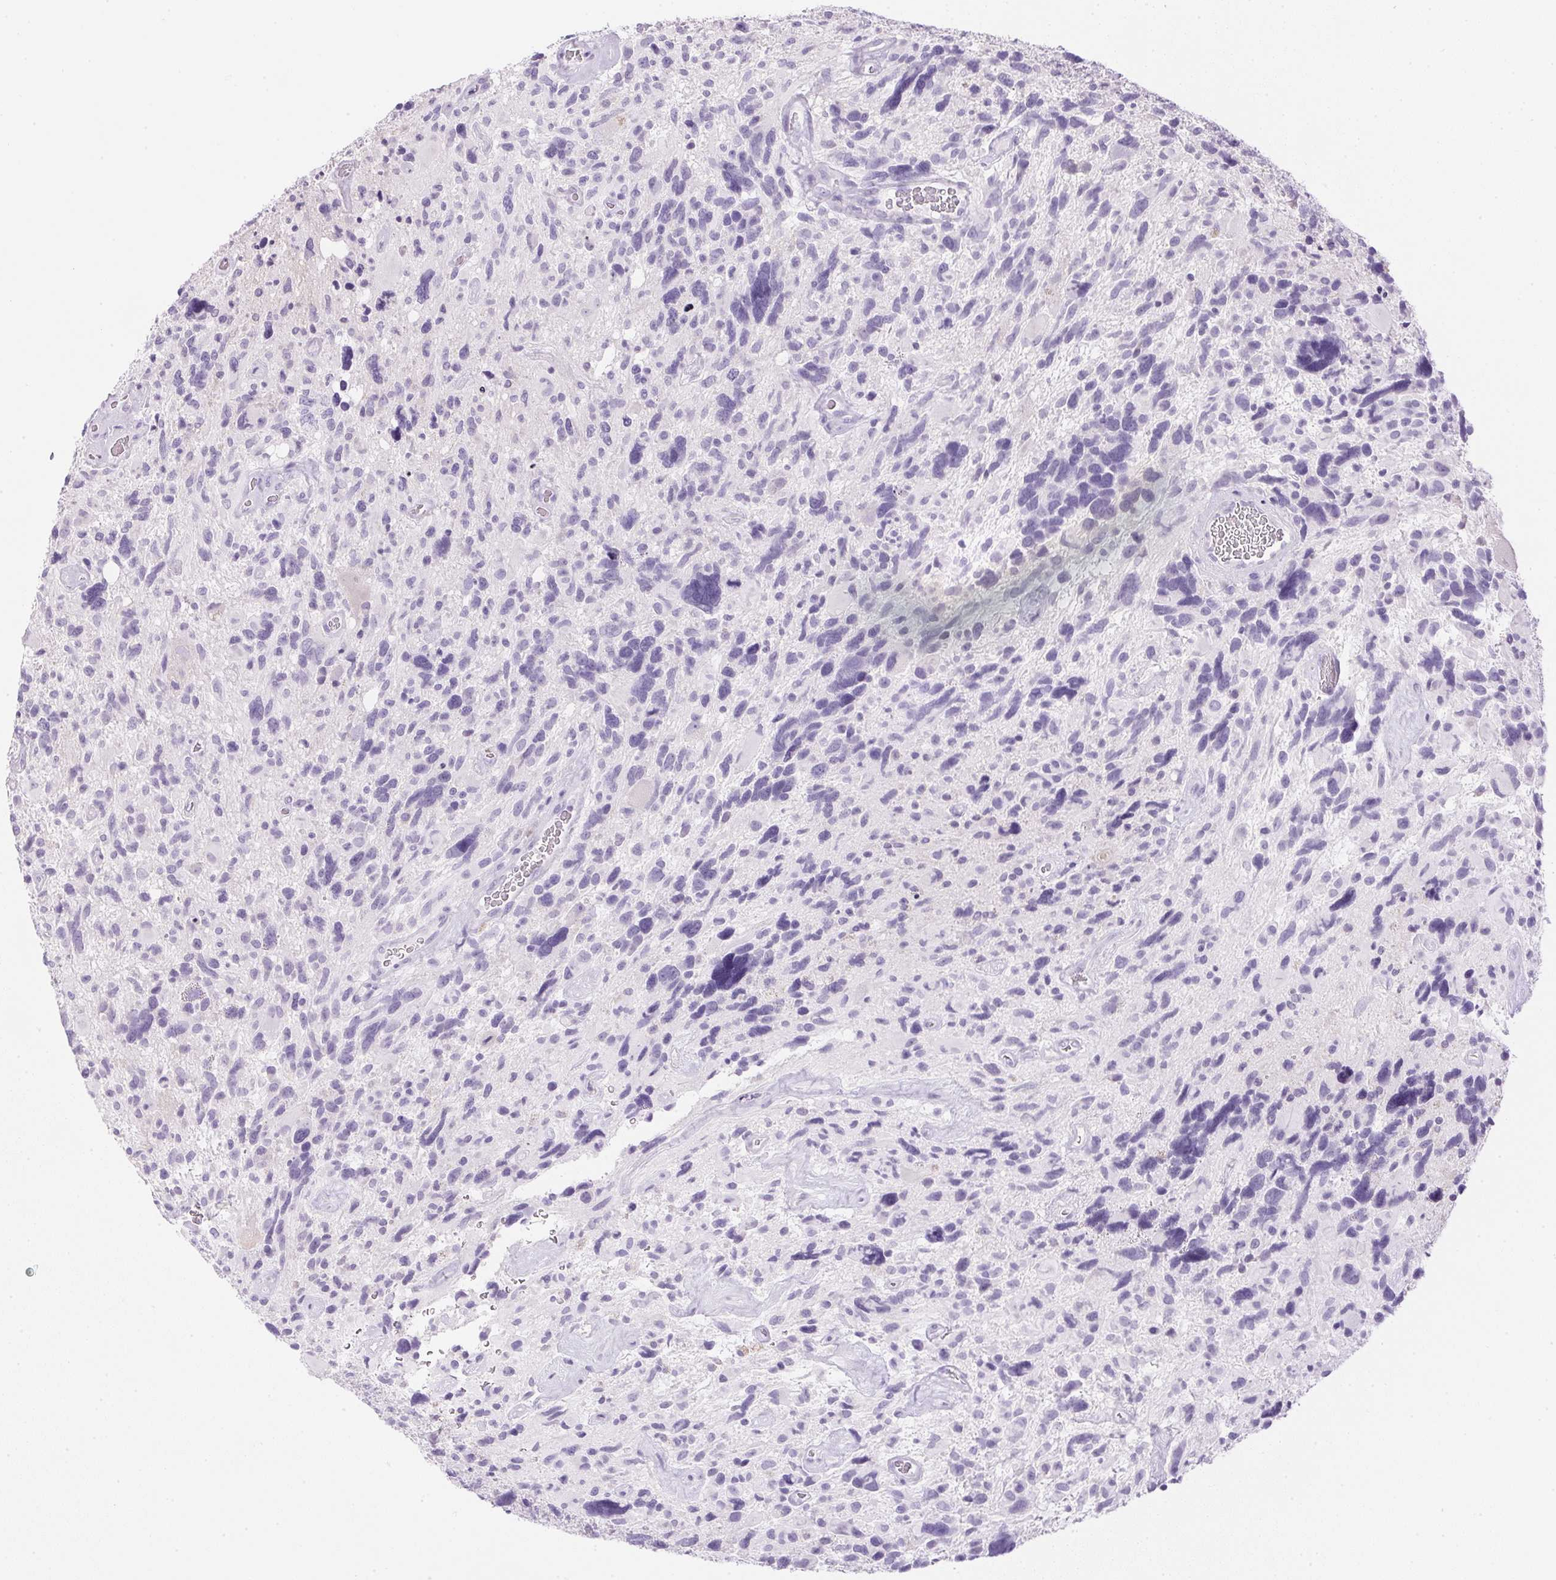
{"staining": {"intensity": "negative", "quantity": "none", "location": "none"}, "tissue": "glioma", "cell_type": "Tumor cells", "image_type": "cancer", "snomed": [{"axis": "morphology", "description": "Glioma, malignant, High grade"}, {"axis": "topography", "description": "Brain"}], "caption": "A high-resolution histopathology image shows IHC staining of malignant high-grade glioma, which exhibits no significant staining in tumor cells. (DAB immunohistochemistry (IHC) visualized using brightfield microscopy, high magnification).", "gene": "ATP6V1G3", "patient": {"sex": "male", "age": 49}}